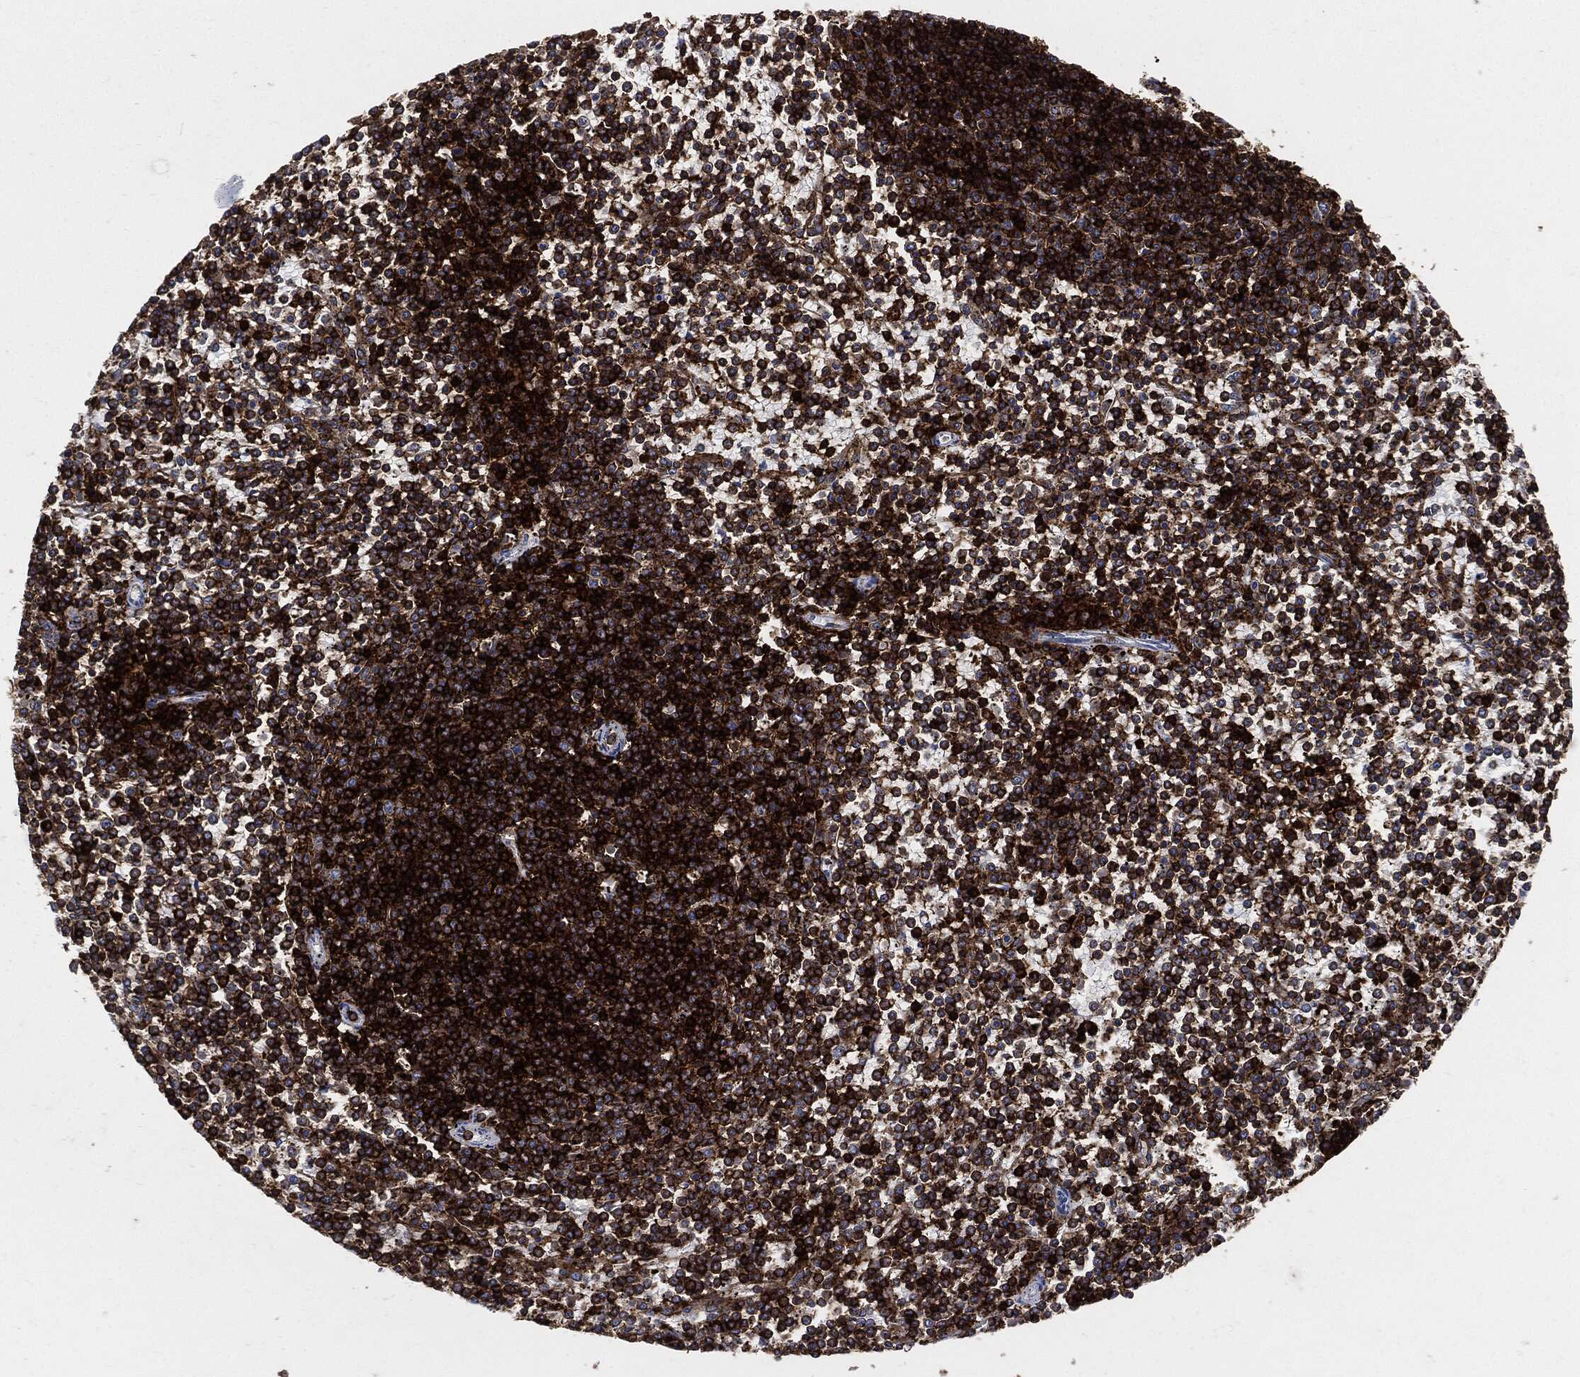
{"staining": {"intensity": "strong", "quantity": ">75%", "location": "cytoplasmic/membranous"}, "tissue": "lymphoma", "cell_type": "Tumor cells", "image_type": "cancer", "snomed": [{"axis": "morphology", "description": "Malignant lymphoma, non-Hodgkin's type, Low grade"}, {"axis": "topography", "description": "Spleen"}], "caption": "Malignant lymphoma, non-Hodgkin's type (low-grade) stained with a brown dye demonstrates strong cytoplasmic/membranous positive expression in approximately >75% of tumor cells.", "gene": "PTPRC", "patient": {"sex": "female", "age": 19}}